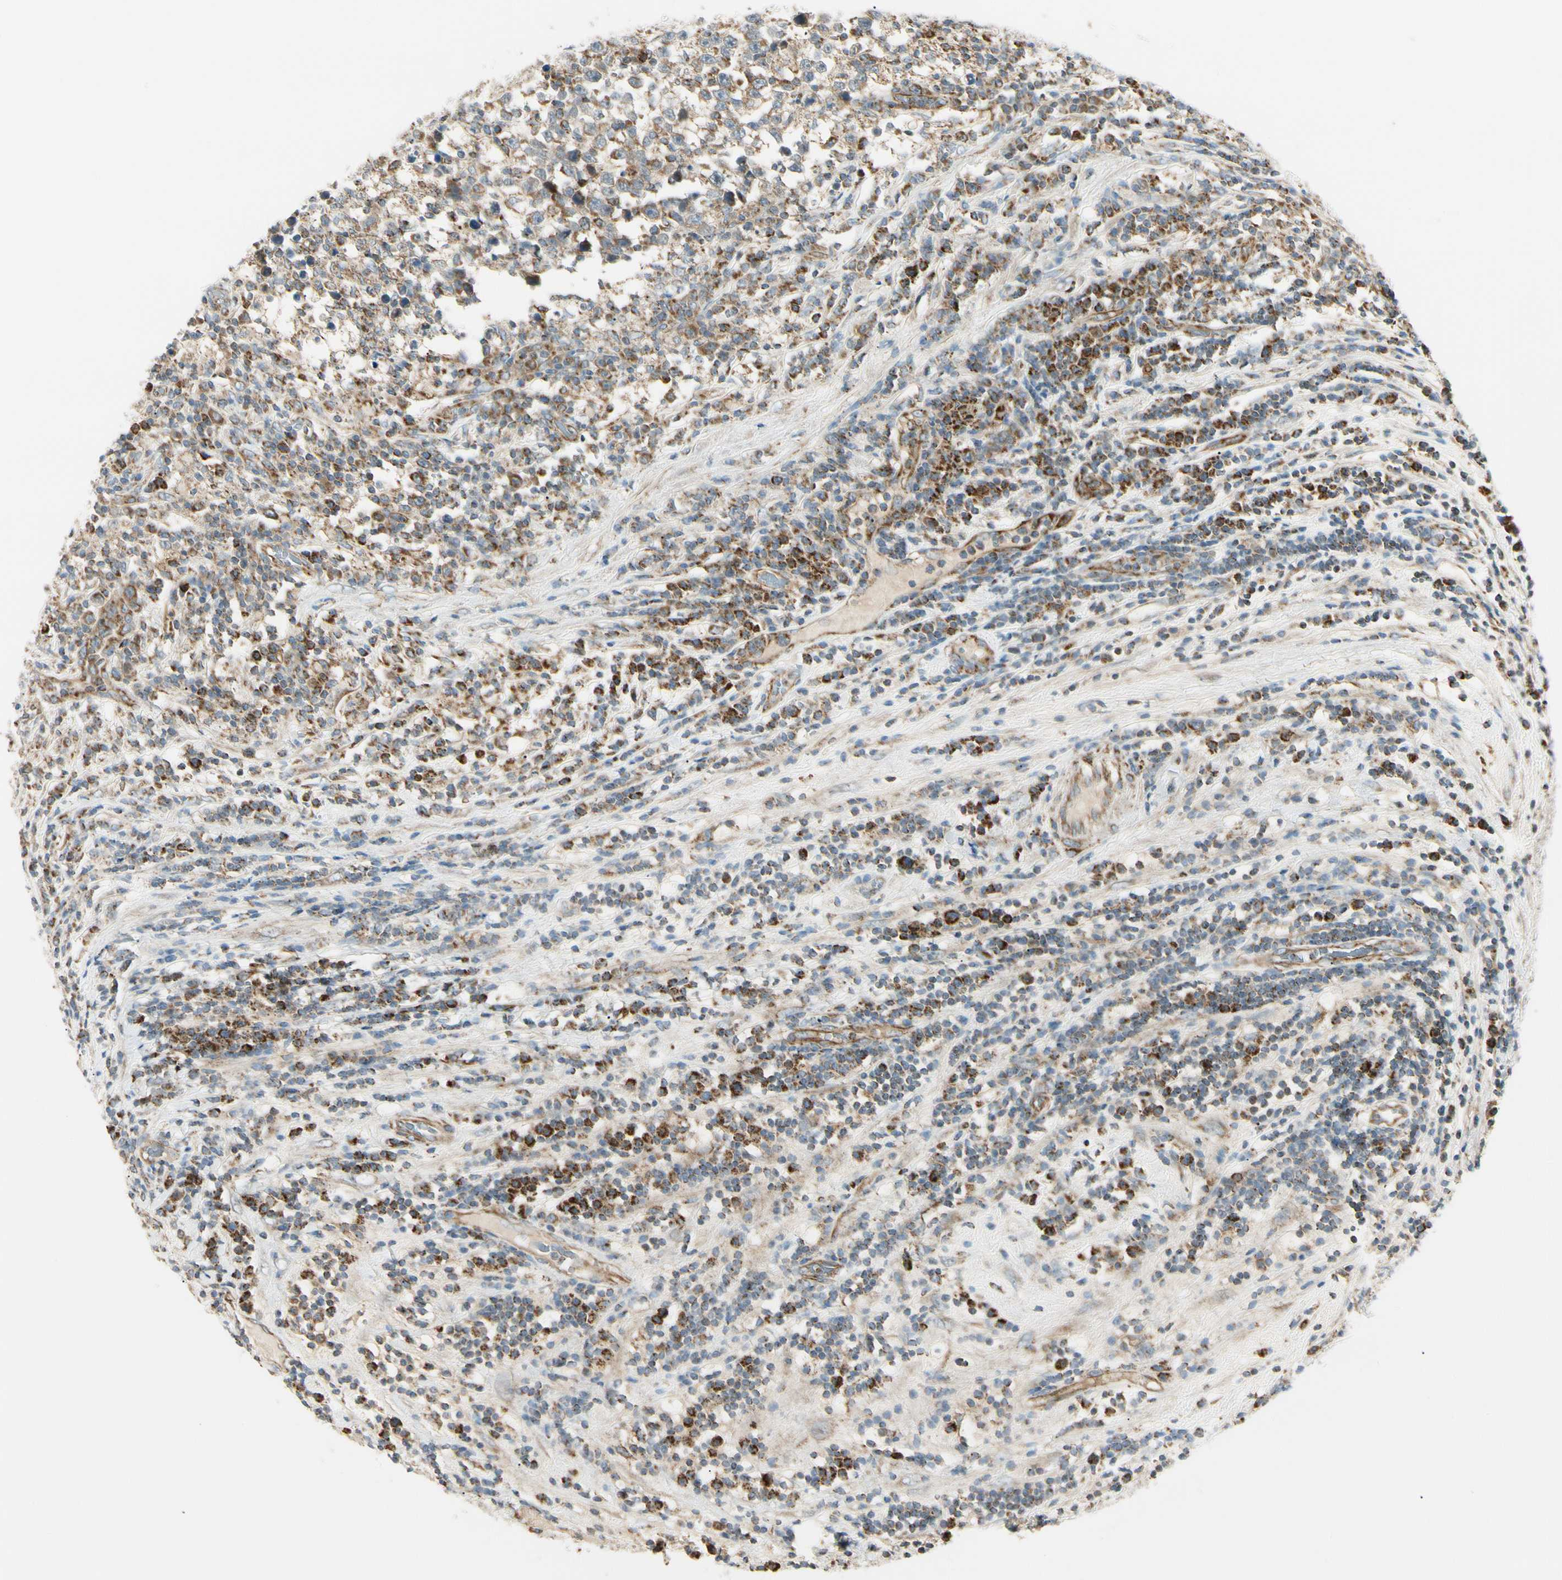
{"staining": {"intensity": "moderate", "quantity": ">75%", "location": "cytoplasmic/membranous"}, "tissue": "testis cancer", "cell_type": "Tumor cells", "image_type": "cancer", "snomed": [{"axis": "morphology", "description": "Seminoma, NOS"}, {"axis": "topography", "description": "Testis"}], "caption": "Protein staining demonstrates moderate cytoplasmic/membranous positivity in about >75% of tumor cells in seminoma (testis).", "gene": "TBC1D10A", "patient": {"sex": "male", "age": 43}}